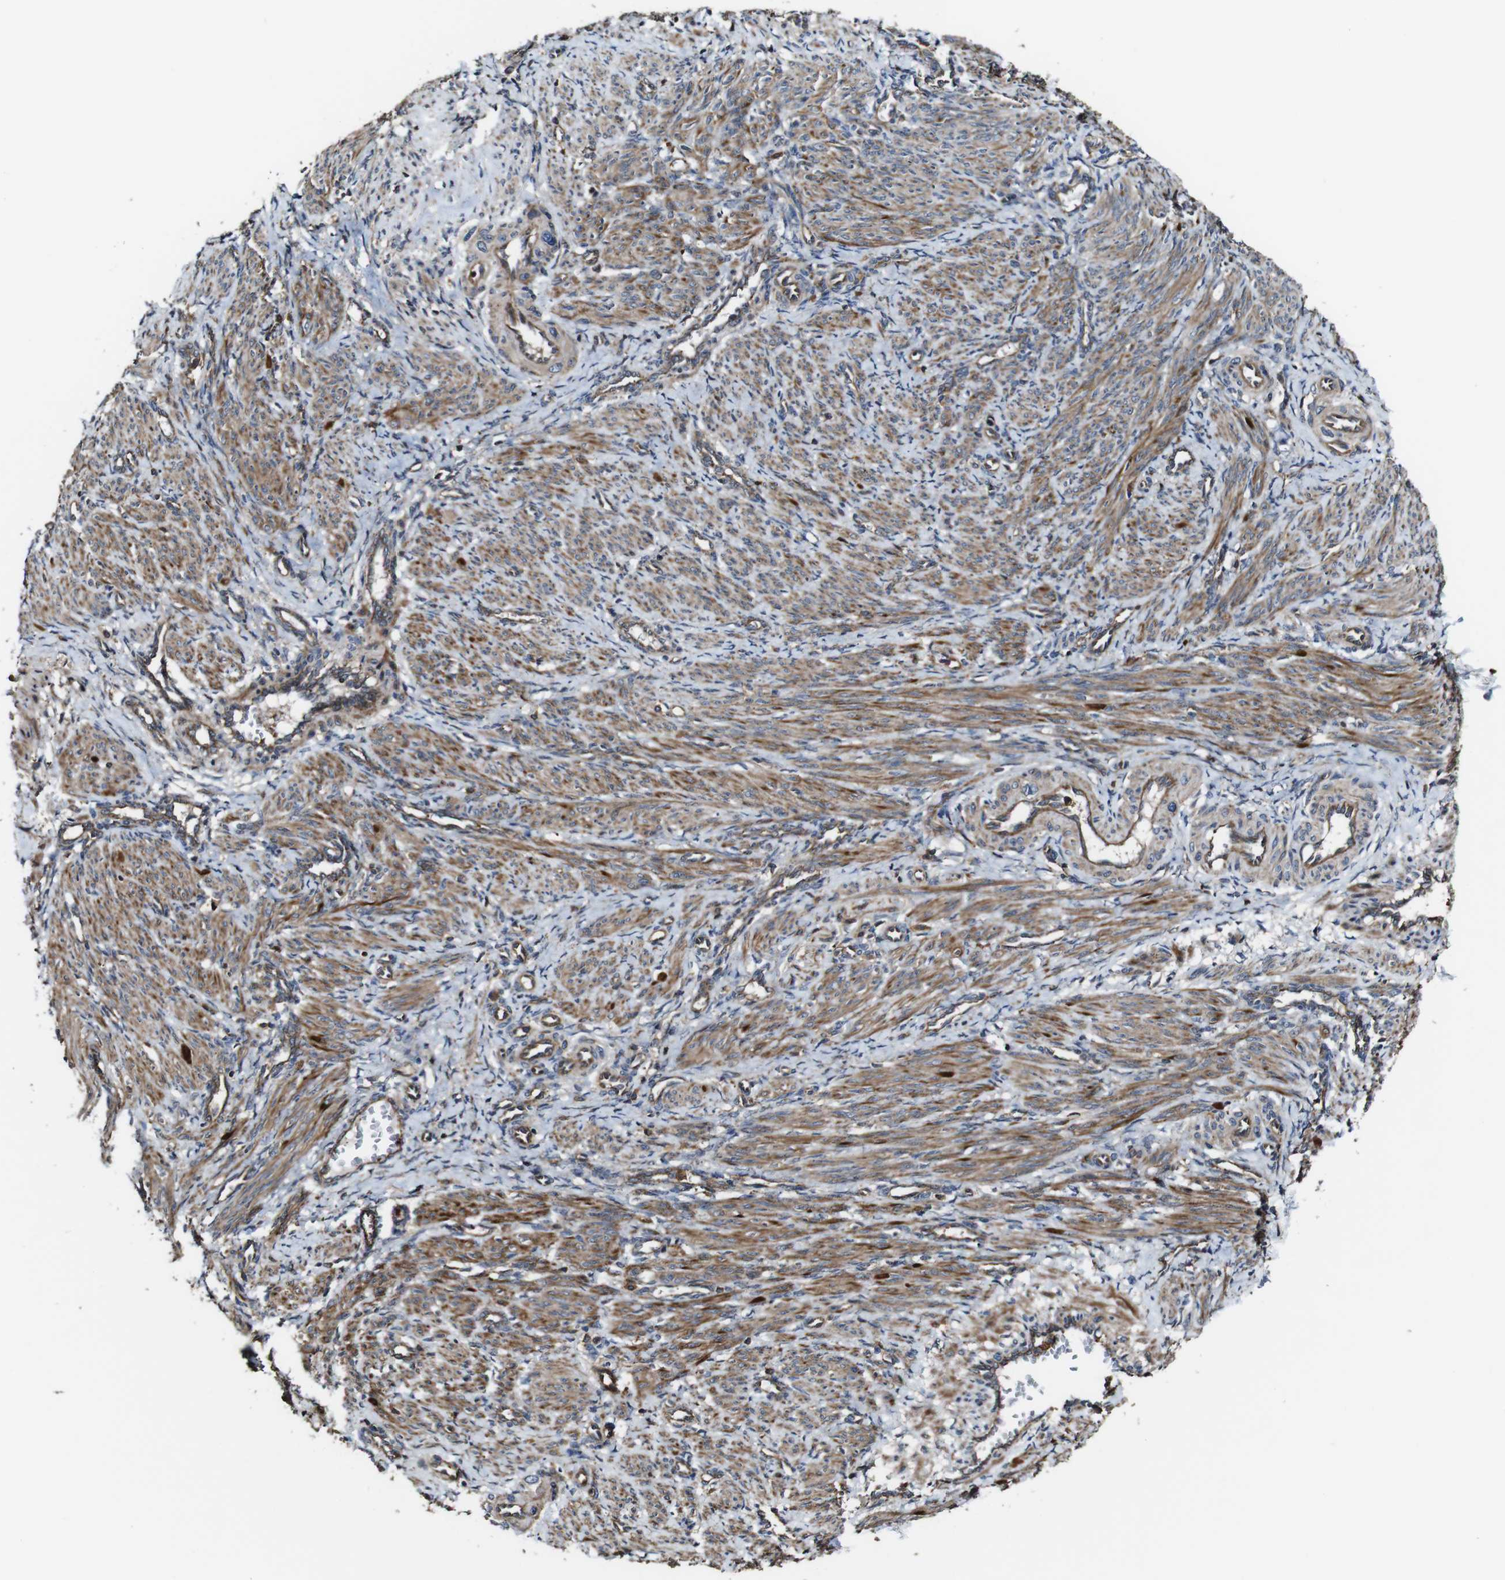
{"staining": {"intensity": "strong", "quantity": "25%-75%", "location": "cytoplasmic/membranous"}, "tissue": "smooth muscle", "cell_type": "Smooth muscle cells", "image_type": "normal", "snomed": [{"axis": "morphology", "description": "Normal tissue, NOS"}, {"axis": "topography", "description": "Endometrium"}], "caption": "About 25%-75% of smooth muscle cells in unremarkable smooth muscle demonstrate strong cytoplasmic/membranous protein positivity as visualized by brown immunohistochemical staining.", "gene": "TNIK", "patient": {"sex": "female", "age": 33}}